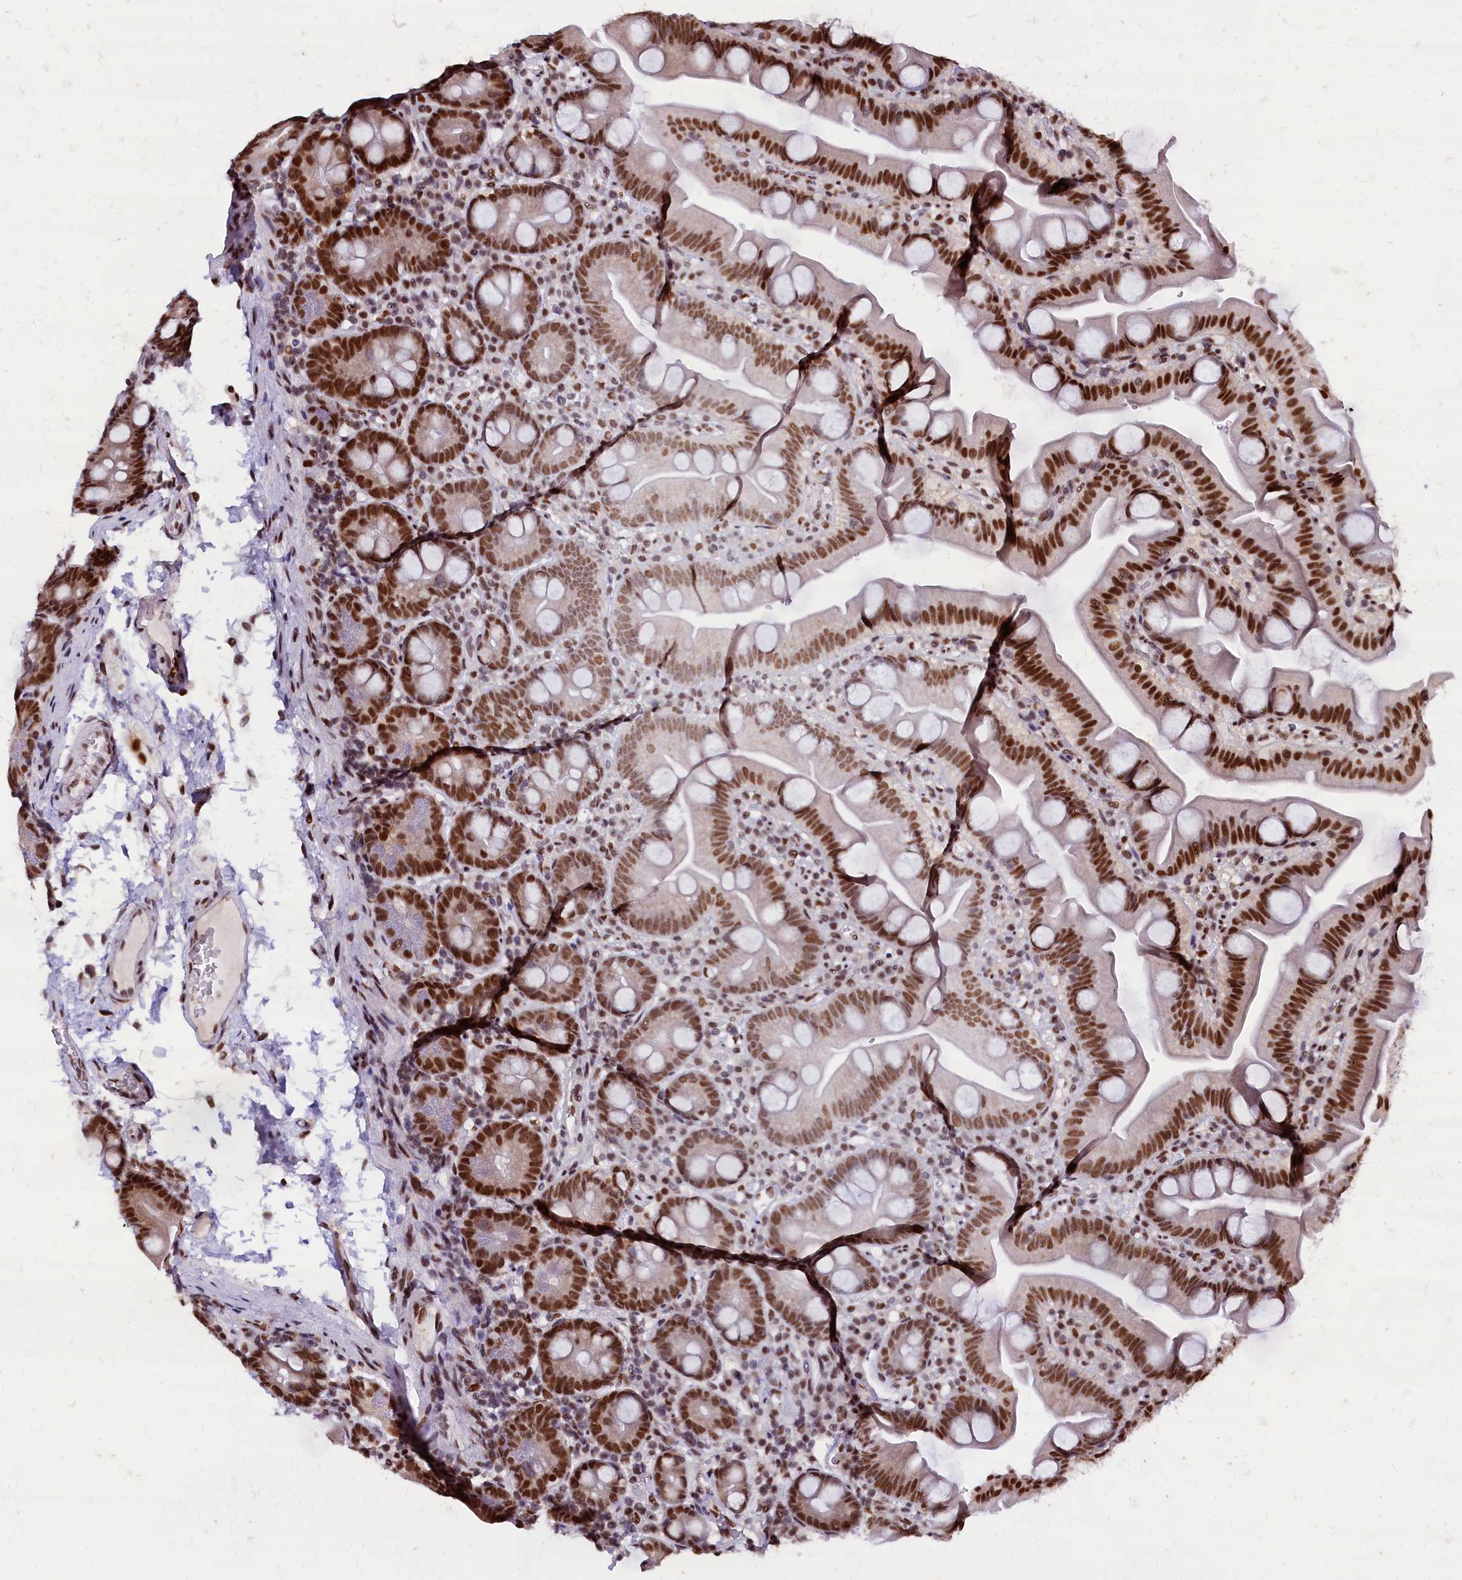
{"staining": {"intensity": "strong", "quantity": ">75%", "location": "nuclear"}, "tissue": "small intestine", "cell_type": "Glandular cells", "image_type": "normal", "snomed": [{"axis": "morphology", "description": "Normal tissue, NOS"}, {"axis": "topography", "description": "Small intestine"}], "caption": "Immunohistochemistry micrograph of benign human small intestine stained for a protein (brown), which shows high levels of strong nuclear staining in approximately >75% of glandular cells.", "gene": "CPSF7", "patient": {"sex": "female", "age": 68}}